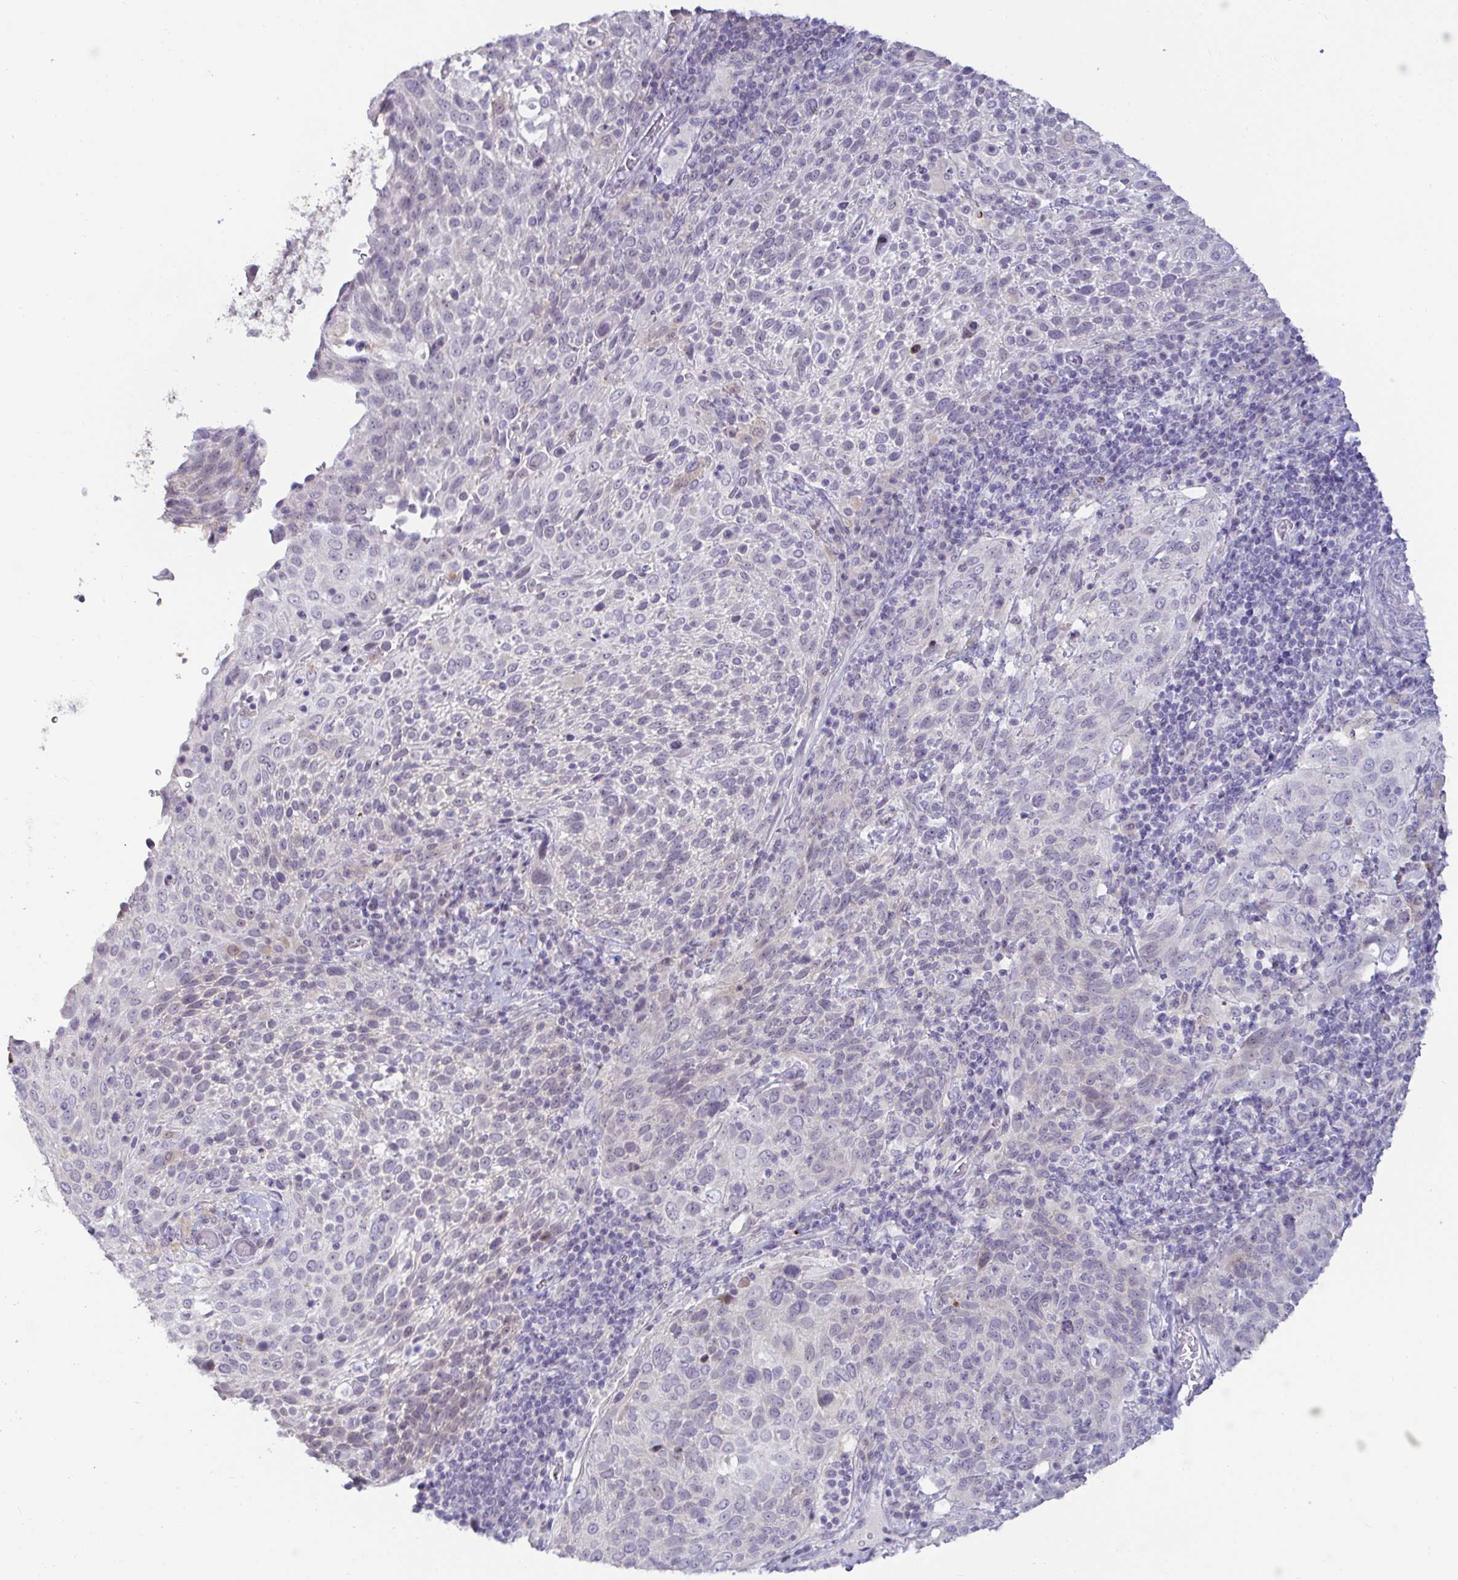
{"staining": {"intensity": "negative", "quantity": "none", "location": "none"}, "tissue": "cervical cancer", "cell_type": "Tumor cells", "image_type": "cancer", "snomed": [{"axis": "morphology", "description": "Squamous cell carcinoma, NOS"}, {"axis": "topography", "description": "Cervix"}], "caption": "Tumor cells show no significant staining in cervical cancer (squamous cell carcinoma).", "gene": "GSTM1", "patient": {"sex": "female", "age": 61}}